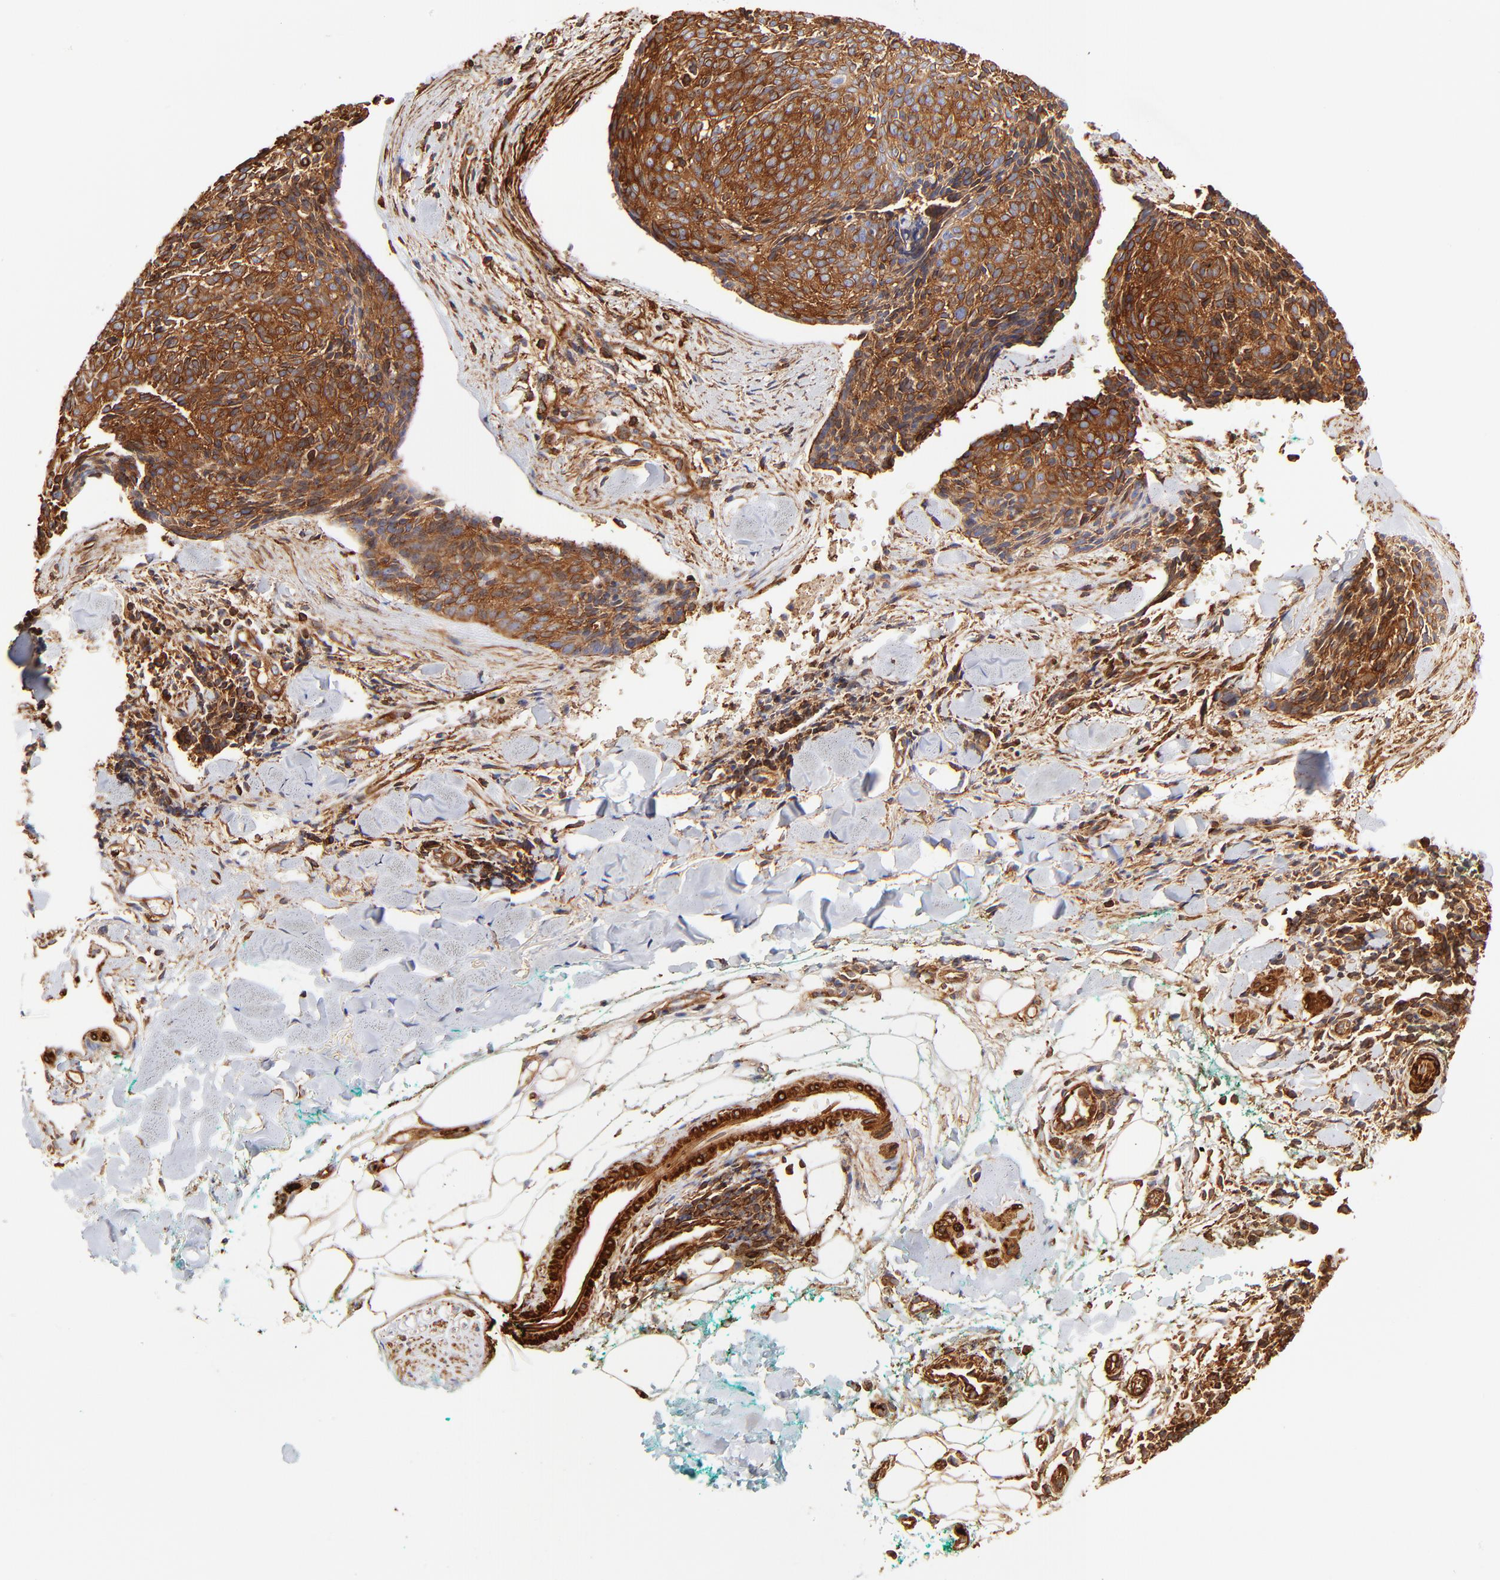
{"staining": {"intensity": "strong", "quantity": ">75%", "location": "cytoplasmic/membranous"}, "tissue": "skin cancer", "cell_type": "Tumor cells", "image_type": "cancer", "snomed": [{"axis": "morphology", "description": "Normal tissue, NOS"}, {"axis": "morphology", "description": "Basal cell carcinoma"}, {"axis": "topography", "description": "Skin"}], "caption": "IHC (DAB (3,3'-diaminobenzidine)) staining of skin cancer displays strong cytoplasmic/membranous protein staining in about >75% of tumor cells.", "gene": "FLNA", "patient": {"sex": "female", "age": 57}}